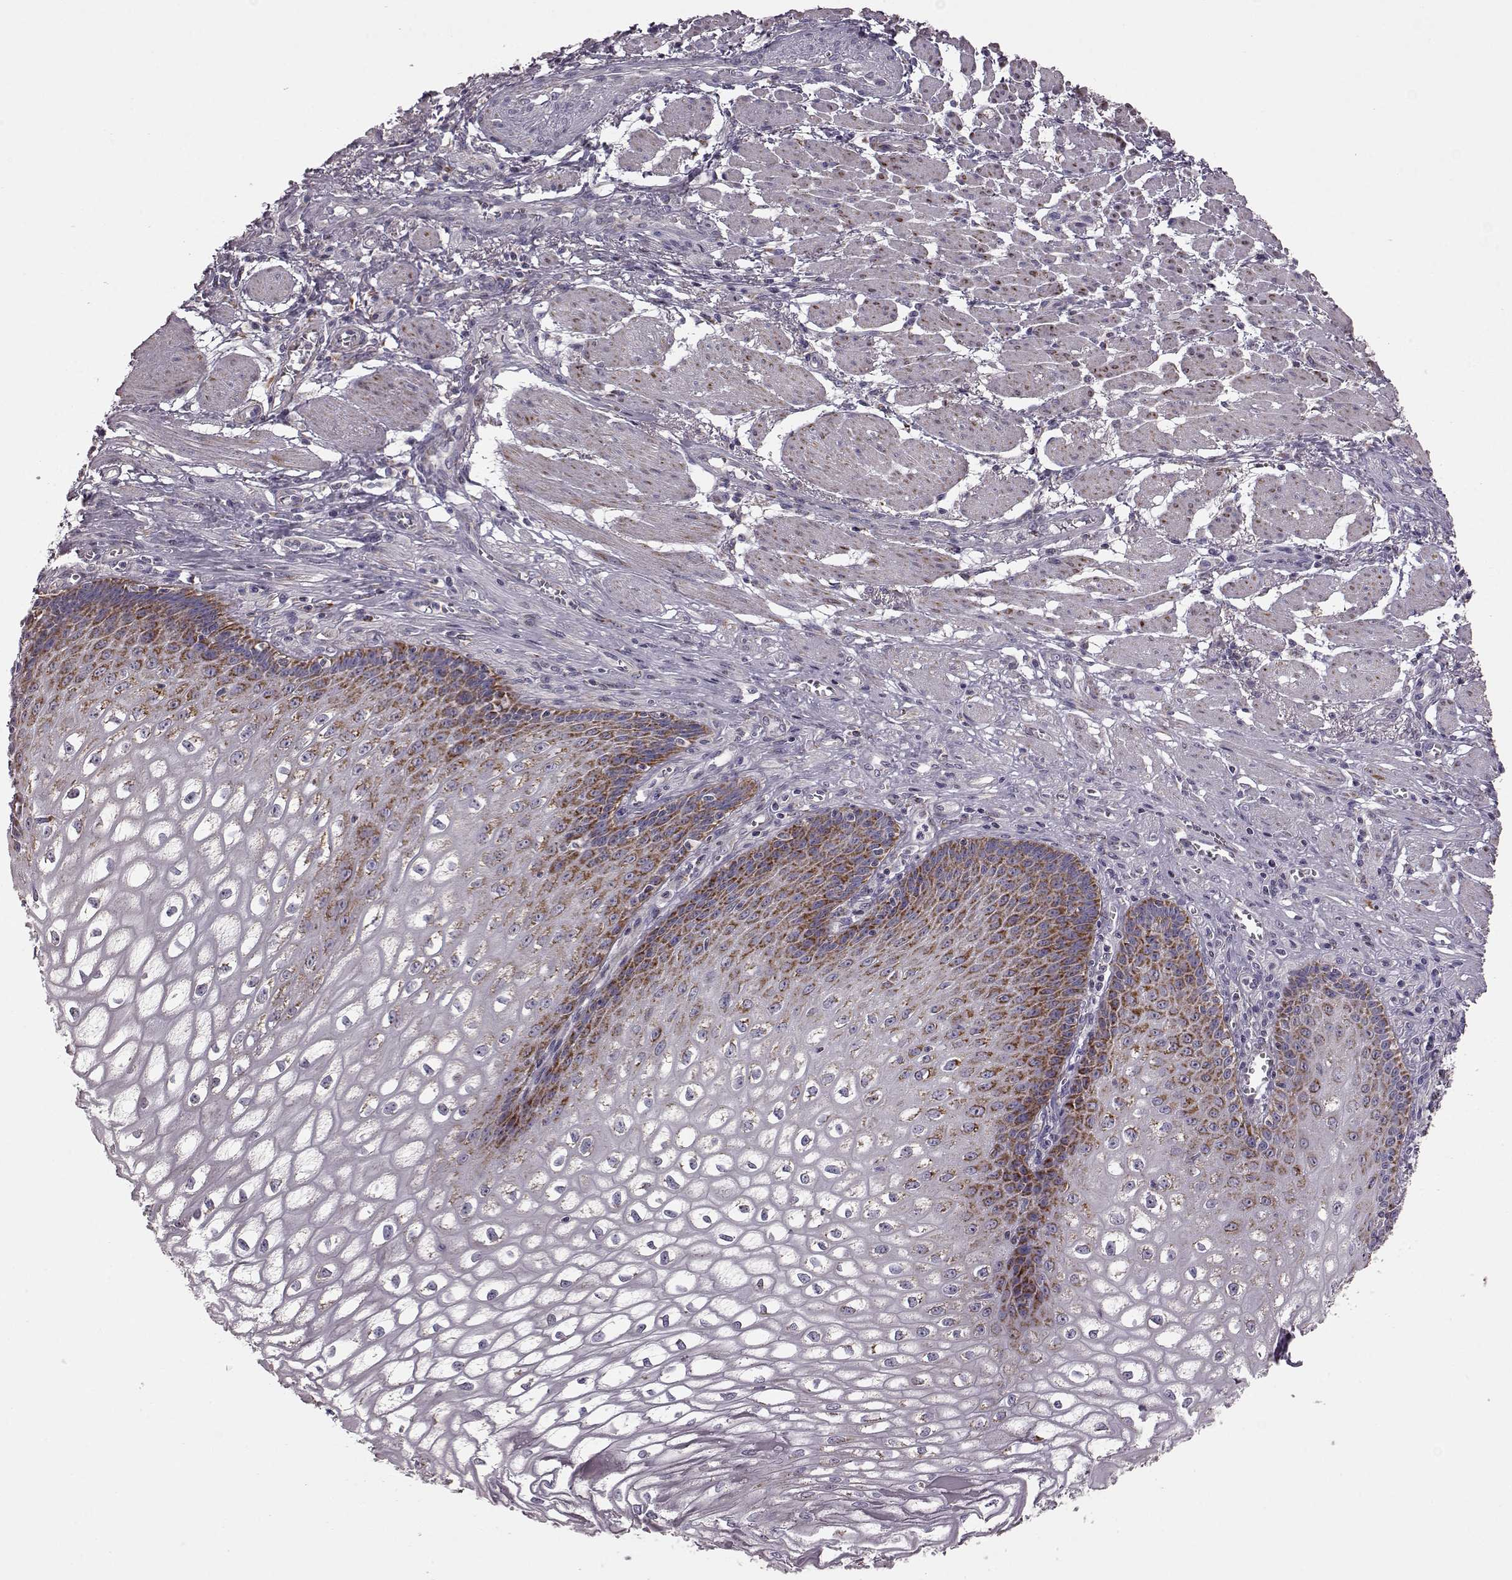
{"staining": {"intensity": "strong", "quantity": "<25%", "location": "cytoplasmic/membranous"}, "tissue": "esophagus", "cell_type": "Squamous epithelial cells", "image_type": "normal", "snomed": [{"axis": "morphology", "description": "Normal tissue, NOS"}, {"axis": "topography", "description": "Esophagus"}], "caption": "Squamous epithelial cells display strong cytoplasmic/membranous staining in about <25% of cells in benign esophagus.", "gene": "ATP5MF", "patient": {"sex": "male", "age": 58}}